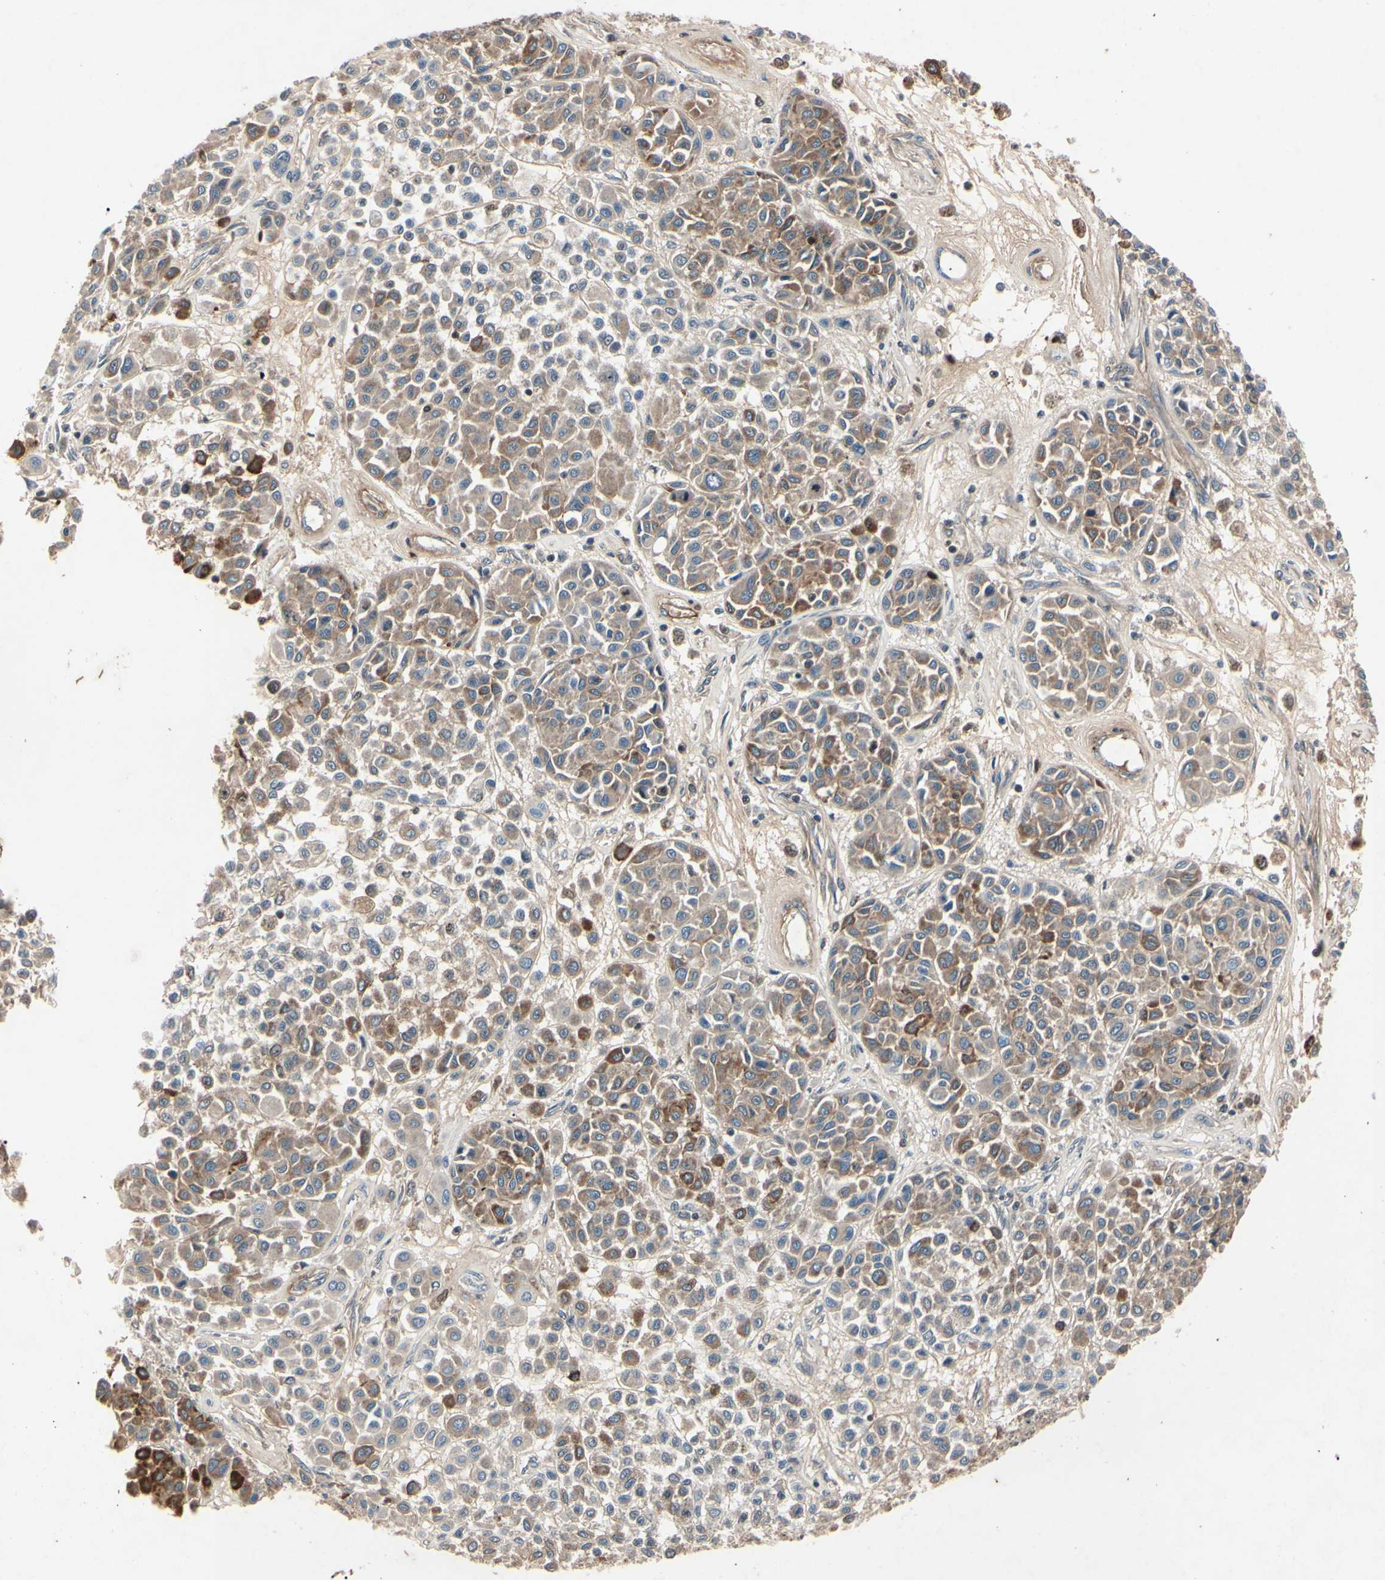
{"staining": {"intensity": "moderate", "quantity": "25%-75%", "location": "cytoplasmic/membranous"}, "tissue": "melanoma", "cell_type": "Tumor cells", "image_type": "cancer", "snomed": [{"axis": "morphology", "description": "Malignant melanoma, Metastatic site"}, {"axis": "topography", "description": "Soft tissue"}], "caption": "High-power microscopy captured an immunohistochemistry photomicrograph of melanoma, revealing moderate cytoplasmic/membranous expression in approximately 25%-75% of tumor cells. The staining was performed using DAB, with brown indicating positive protein expression. Nuclei are stained blue with hematoxylin.", "gene": "AEBP1", "patient": {"sex": "male", "age": 41}}